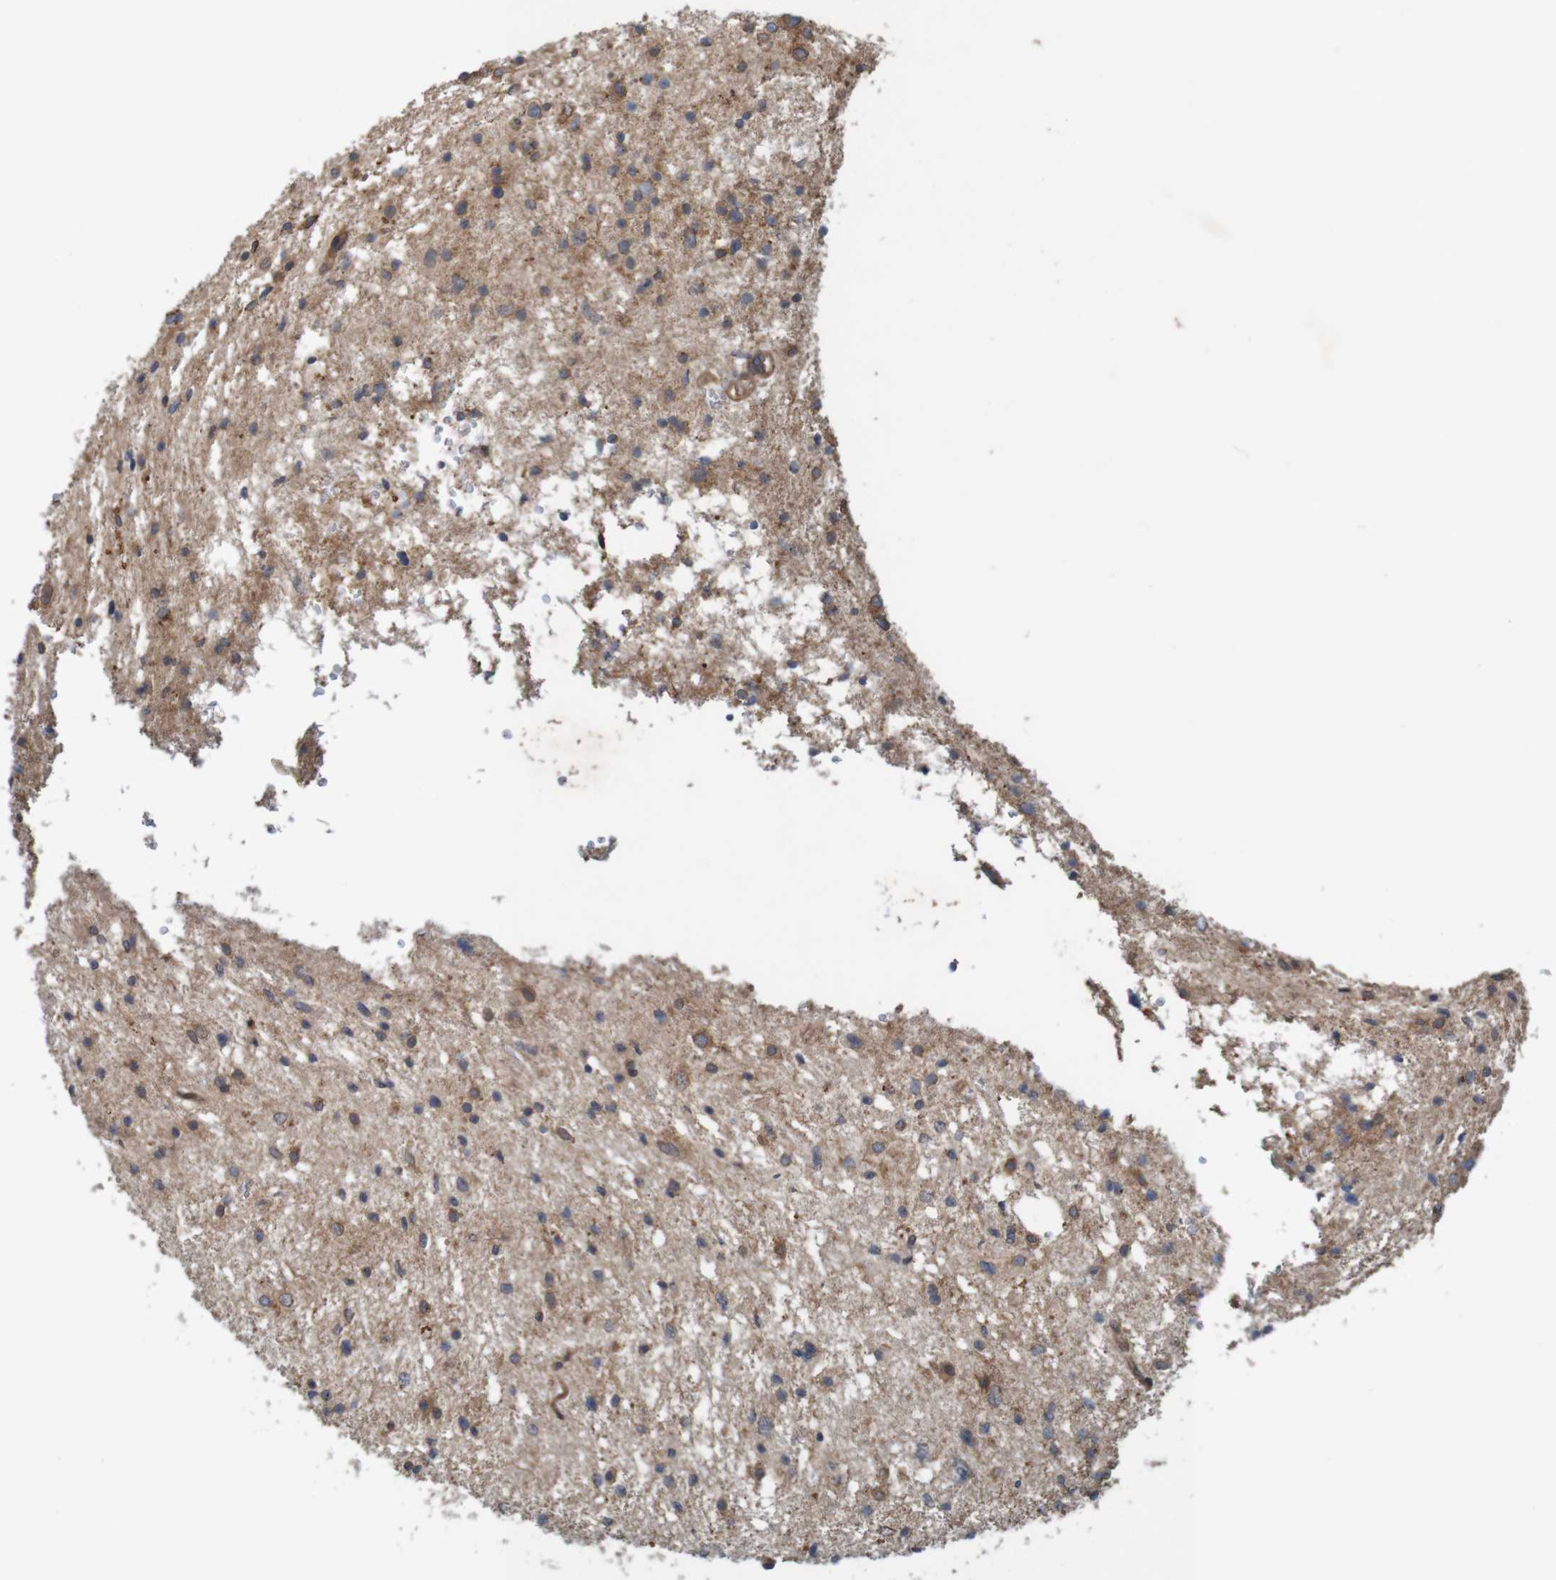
{"staining": {"intensity": "weak", "quantity": "25%-75%", "location": "cytoplasmic/membranous"}, "tissue": "glioma", "cell_type": "Tumor cells", "image_type": "cancer", "snomed": [{"axis": "morphology", "description": "Glioma, malignant, Low grade"}, {"axis": "topography", "description": "Brain"}], "caption": "The photomicrograph shows staining of malignant low-grade glioma, revealing weak cytoplasmic/membranous protein expression (brown color) within tumor cells. The protein of interest is shown in brown color, while the nuclei are stained blue.", "gene": "ARHGEF11", "patient": {"sex": "female", "age": 37}}